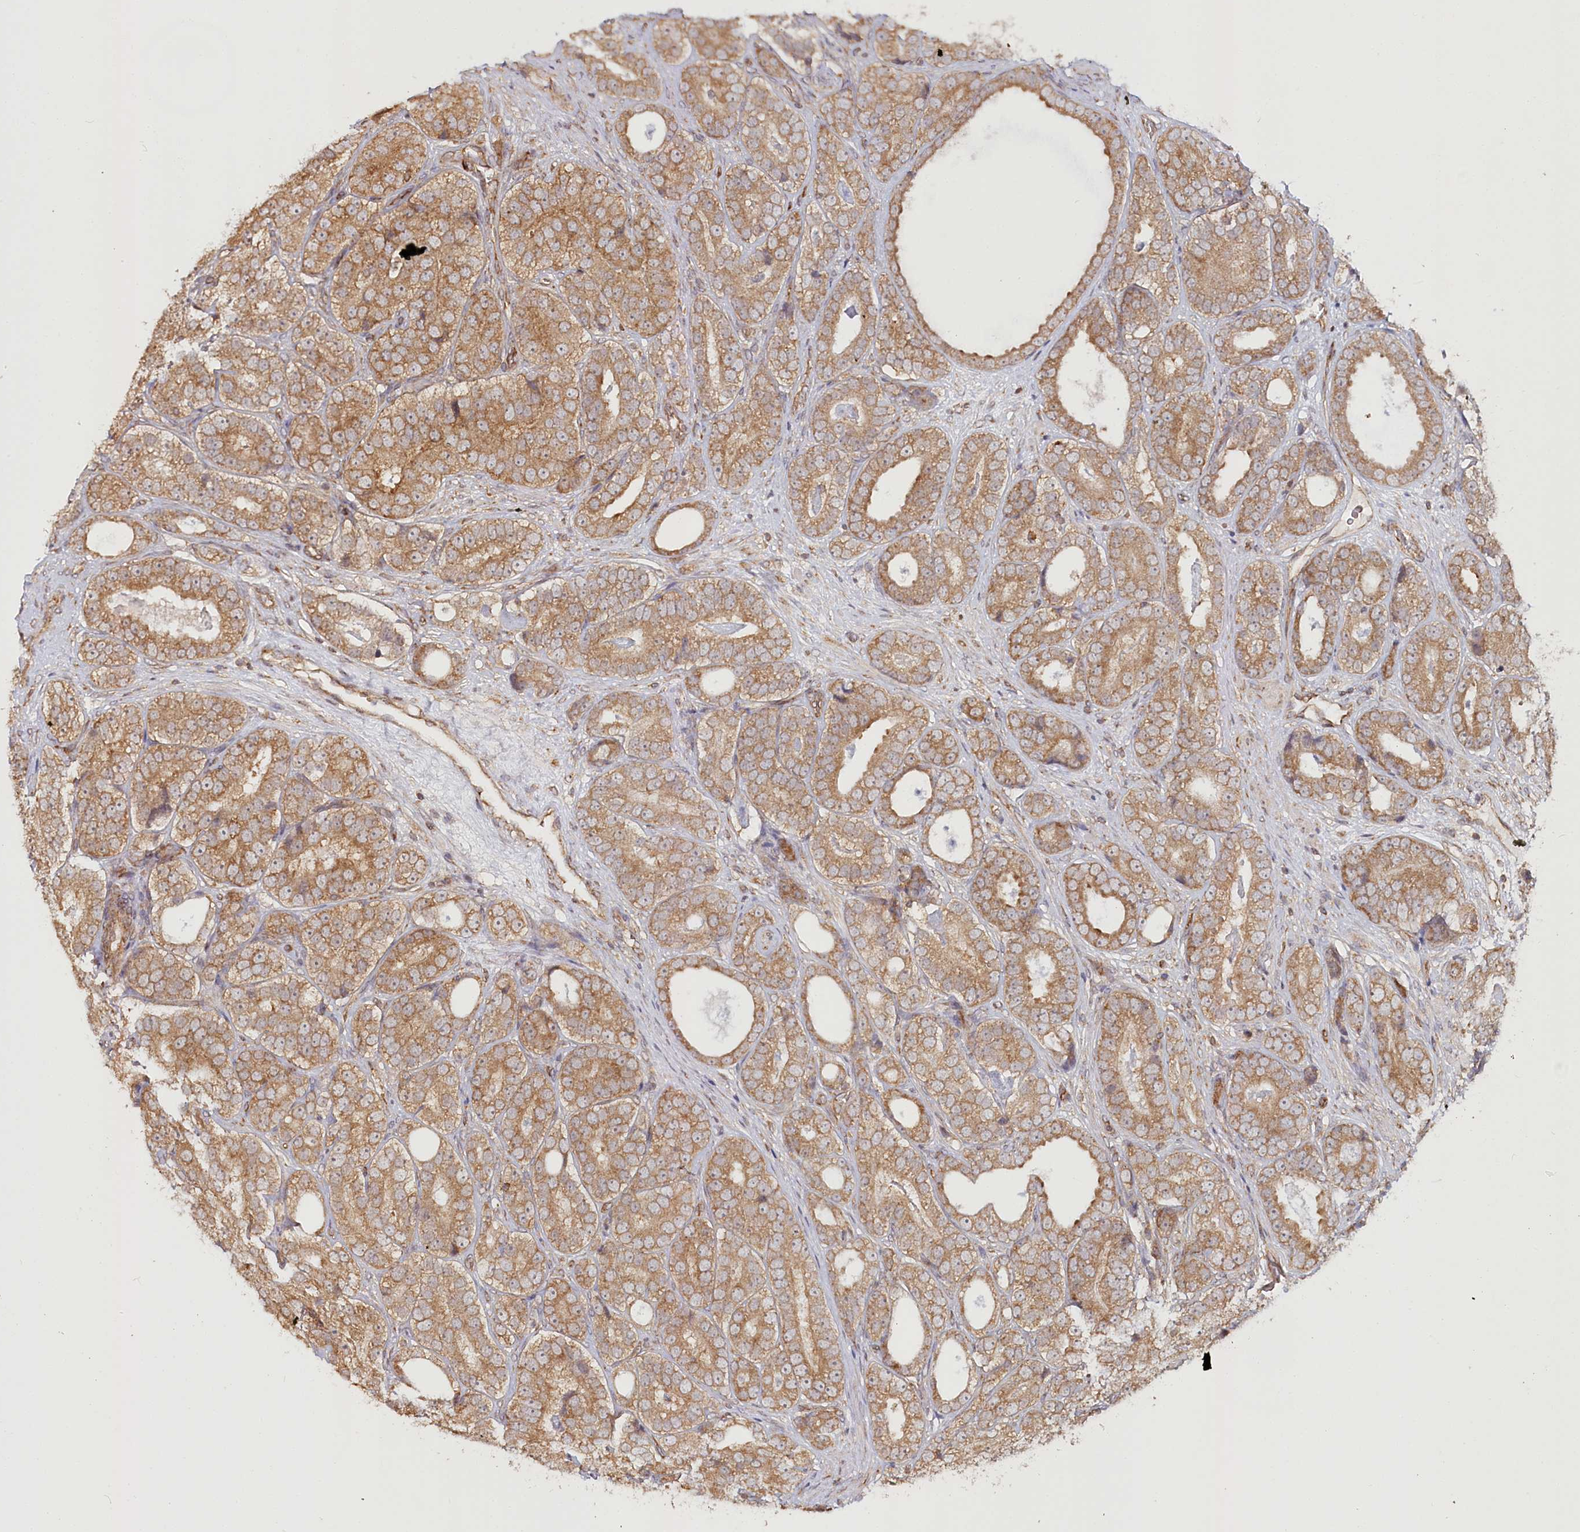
{"staining": {"intensity": "moderate", "quantity": ">75%", "location": "cytoplasmic/membranous"}, "tissue": "prostate cancer", "cell_type": "Tumor cells", "image_type": "cancer", "snomed": [{"axis": "morphology", "description": "Adenocarcinoma, High grade"}, {"axis": "topography", "description": "Prostate"}], "caption": "This image displays immunohistochemistry staining of human prostate cancer (adenocarcinoma (high-grade)), with medium moderate cytoplasmic/membranous staining in about >75% of tumor cells.", "gene": "OTUD4", "patient": {"sex": "male", "age": 56}}